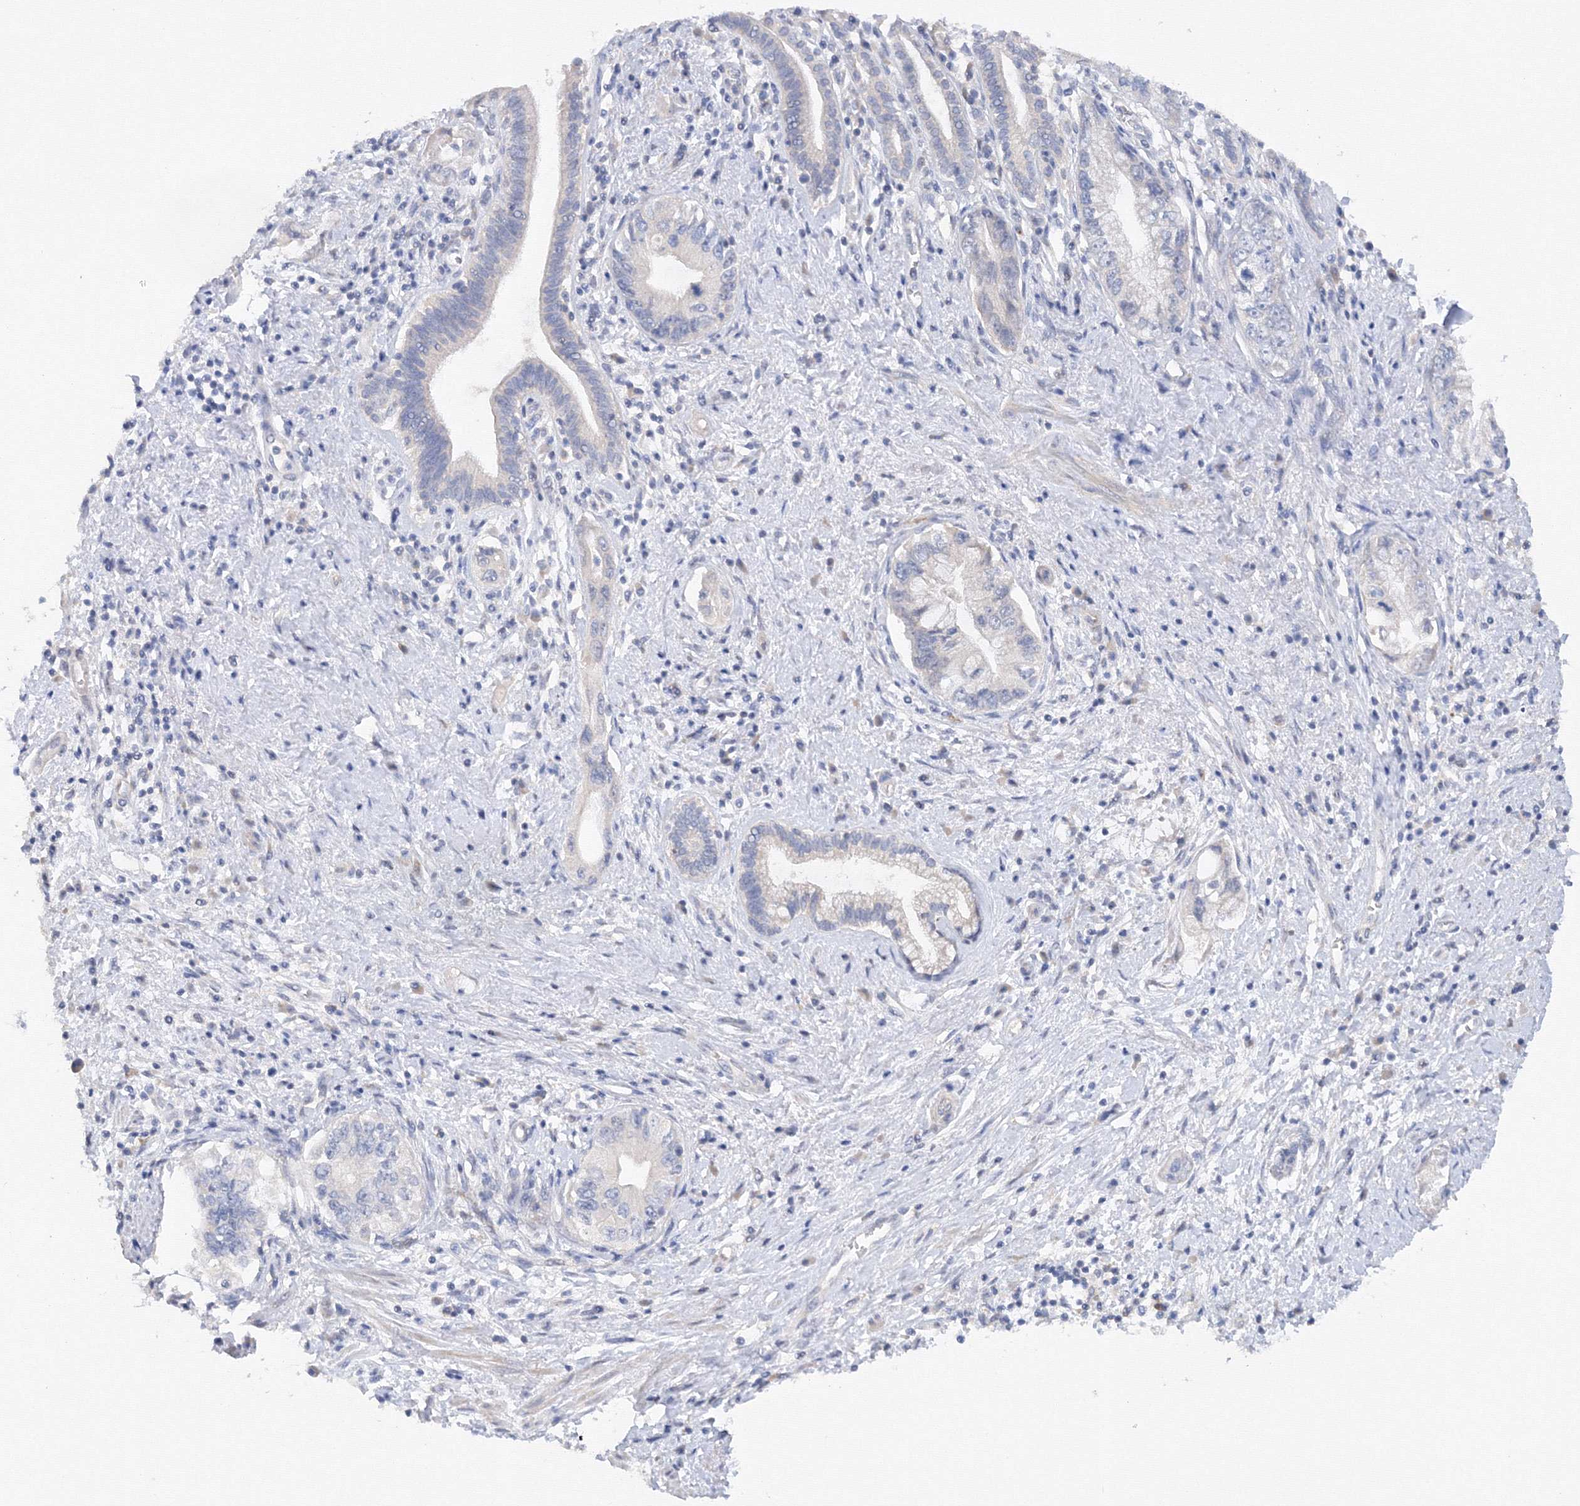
{"staining": {"intensity": "negative", "quantity": "none", "location": "none"}, "tissue": "pancreatic cancer", "cell_type": "Tumor cells", "image_type": "cancer", "snomed": [{"axis": "morphology", "description": "Adenocarcinoma, NOS"}, {"axis": "topography", "description": "Pancreas"}], "caption": "Tumor cells are negative for brown protein staining in adenocarcinoma (pancreatic). The staining was performed using DAB to visualize the protein expression in brown, while the nuclei were stained in blue with hematoxylin (Magnification: 20x).", "gene": "DIS3L2", "patient": {"sex": "female", "age": 73}}